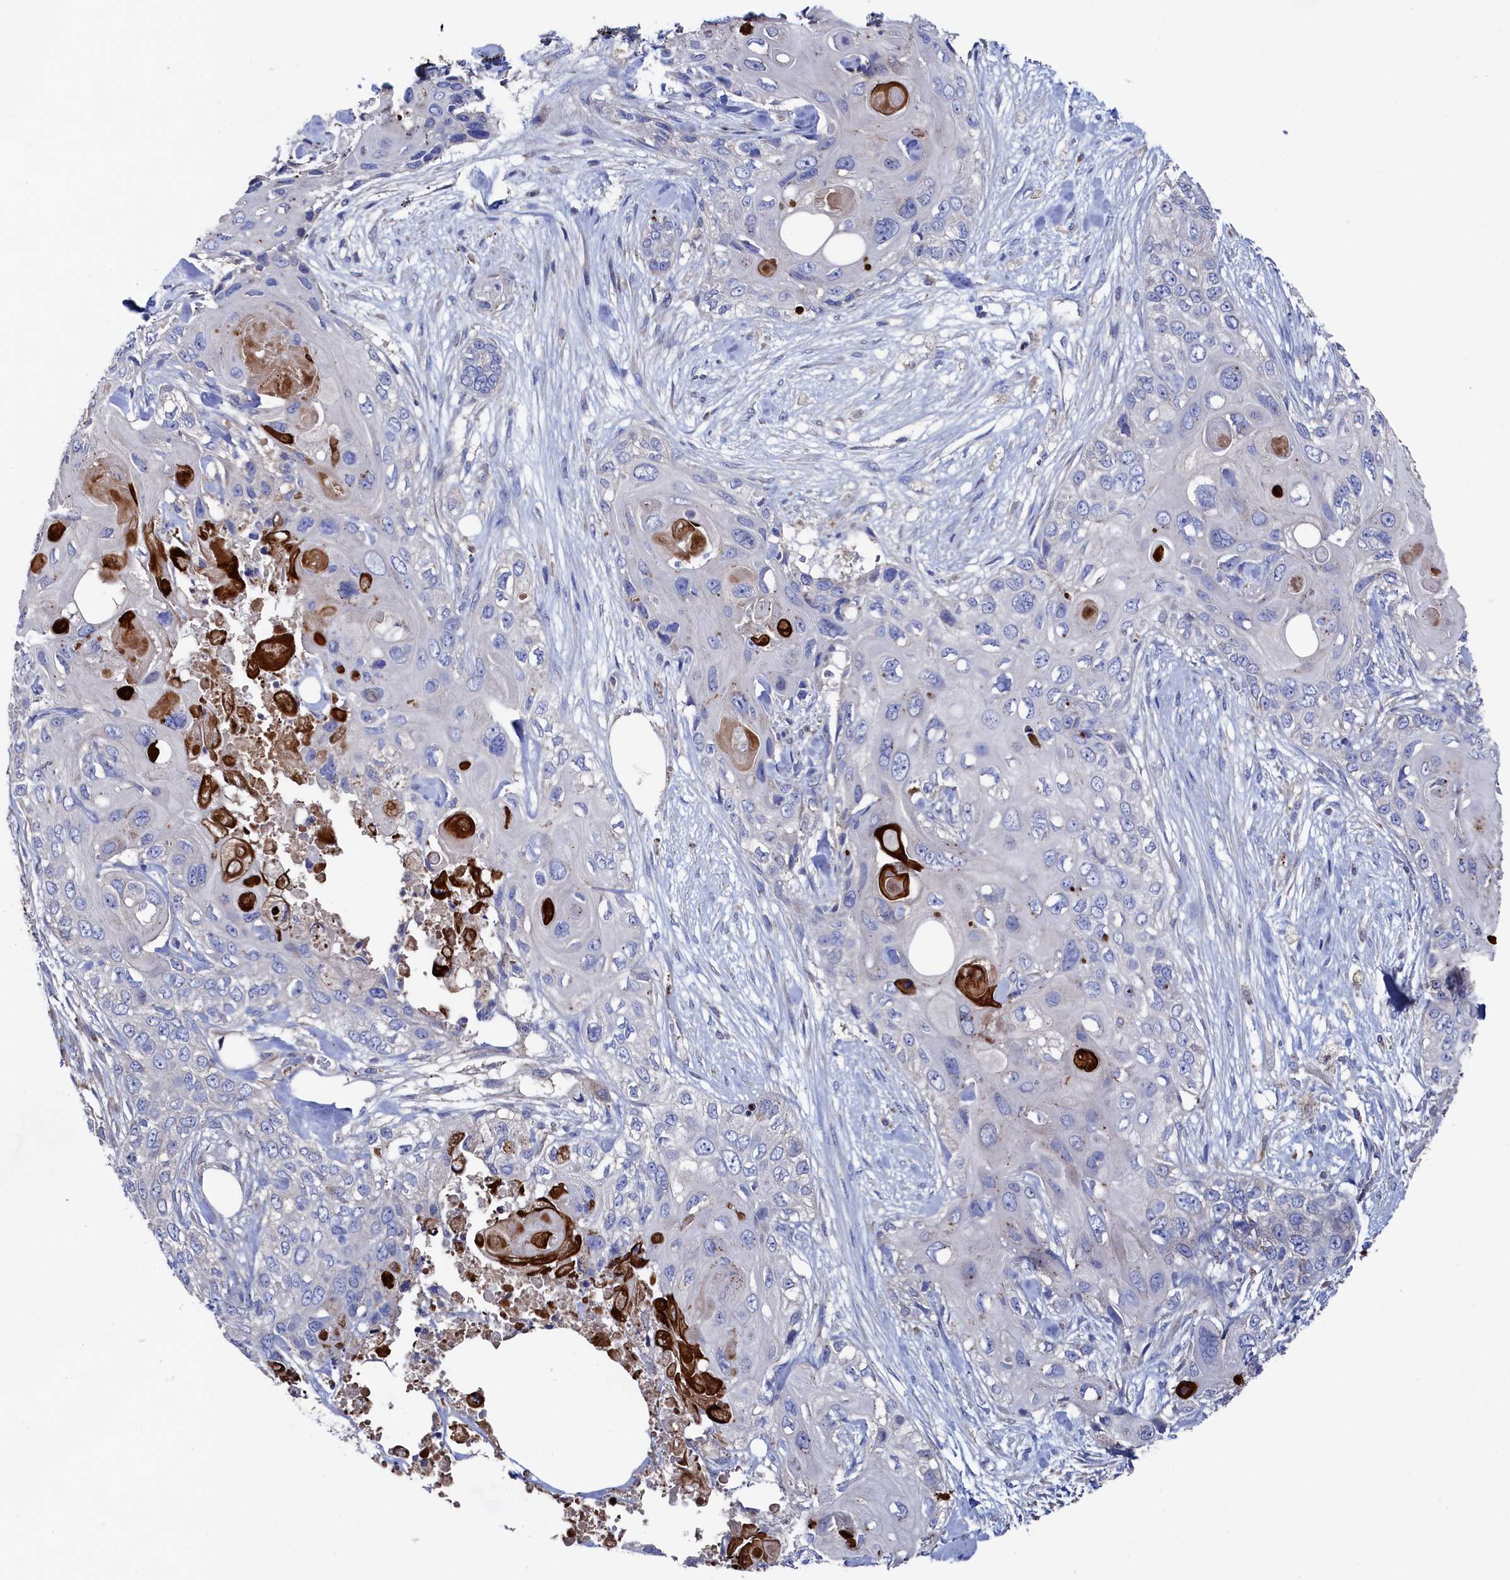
{"staining": {"intensity": "negative", "quantity": "none", "location": "none"}, "tissue": "skin cancer", "cell_type": "Tumor cells", "image_type": "cancer", "snomed": [{"axis": "morphology", "description": "Normal tissue, NOS"}, {"axis": "morphology", "description": "Squamous cell carcinoma, NOS"}, {"axis": "topography", "description": "Skin"}], "caption": "This is a micrograph of immunohistochemistry (IHC) staining of skin squamous cell carcinoma, which shows no staining in tumor cells.", "gene": "TK2", "patient": {"sex": "male", "age": 72}}